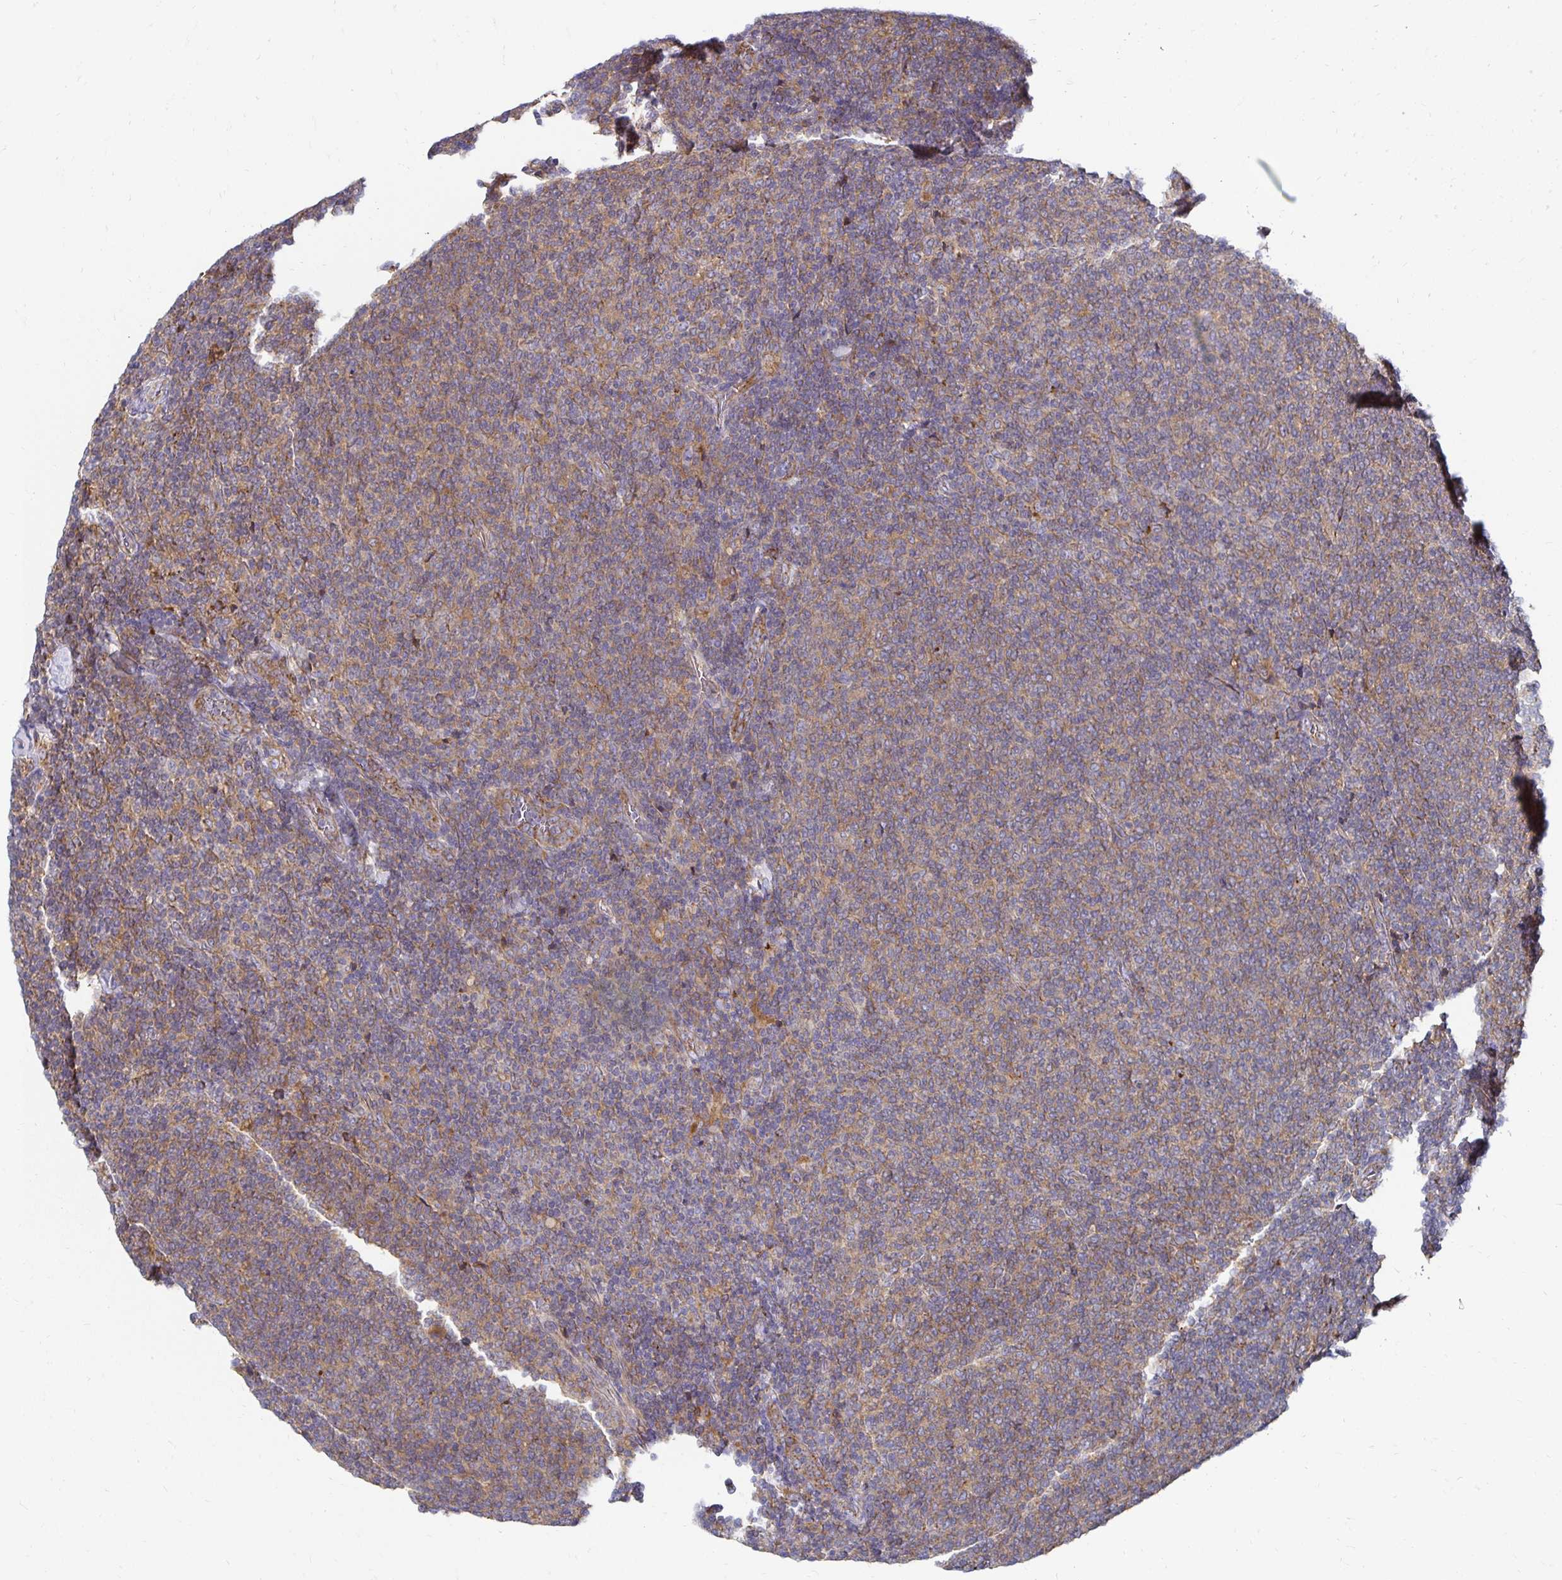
{"staining": {"intensity": "weak", "quantity": ">75%", "location": "cytoplasmic/membranous"}, "tissue": "lymphoma", "cell_type": "Tumor cells", "image_type": "cancer", "snomed": [{"axis": "morphology", "description": "Malignant lymphoma, non-Hodgkin's type, Low grade"}, {"axis": "topography", "description": "Lymph node"}], "caption": "IHC micrograph of neoplastic tissue: lymphoma stained using IHC exhibits low levels of weak protein expression localized specifically in the cytoplasmic/membranous of tumor cells, appearing as a cytoplasmic/membranous brown color.", "gene": "NCSTN", "patient": {"sex": "male", "age": 52}}